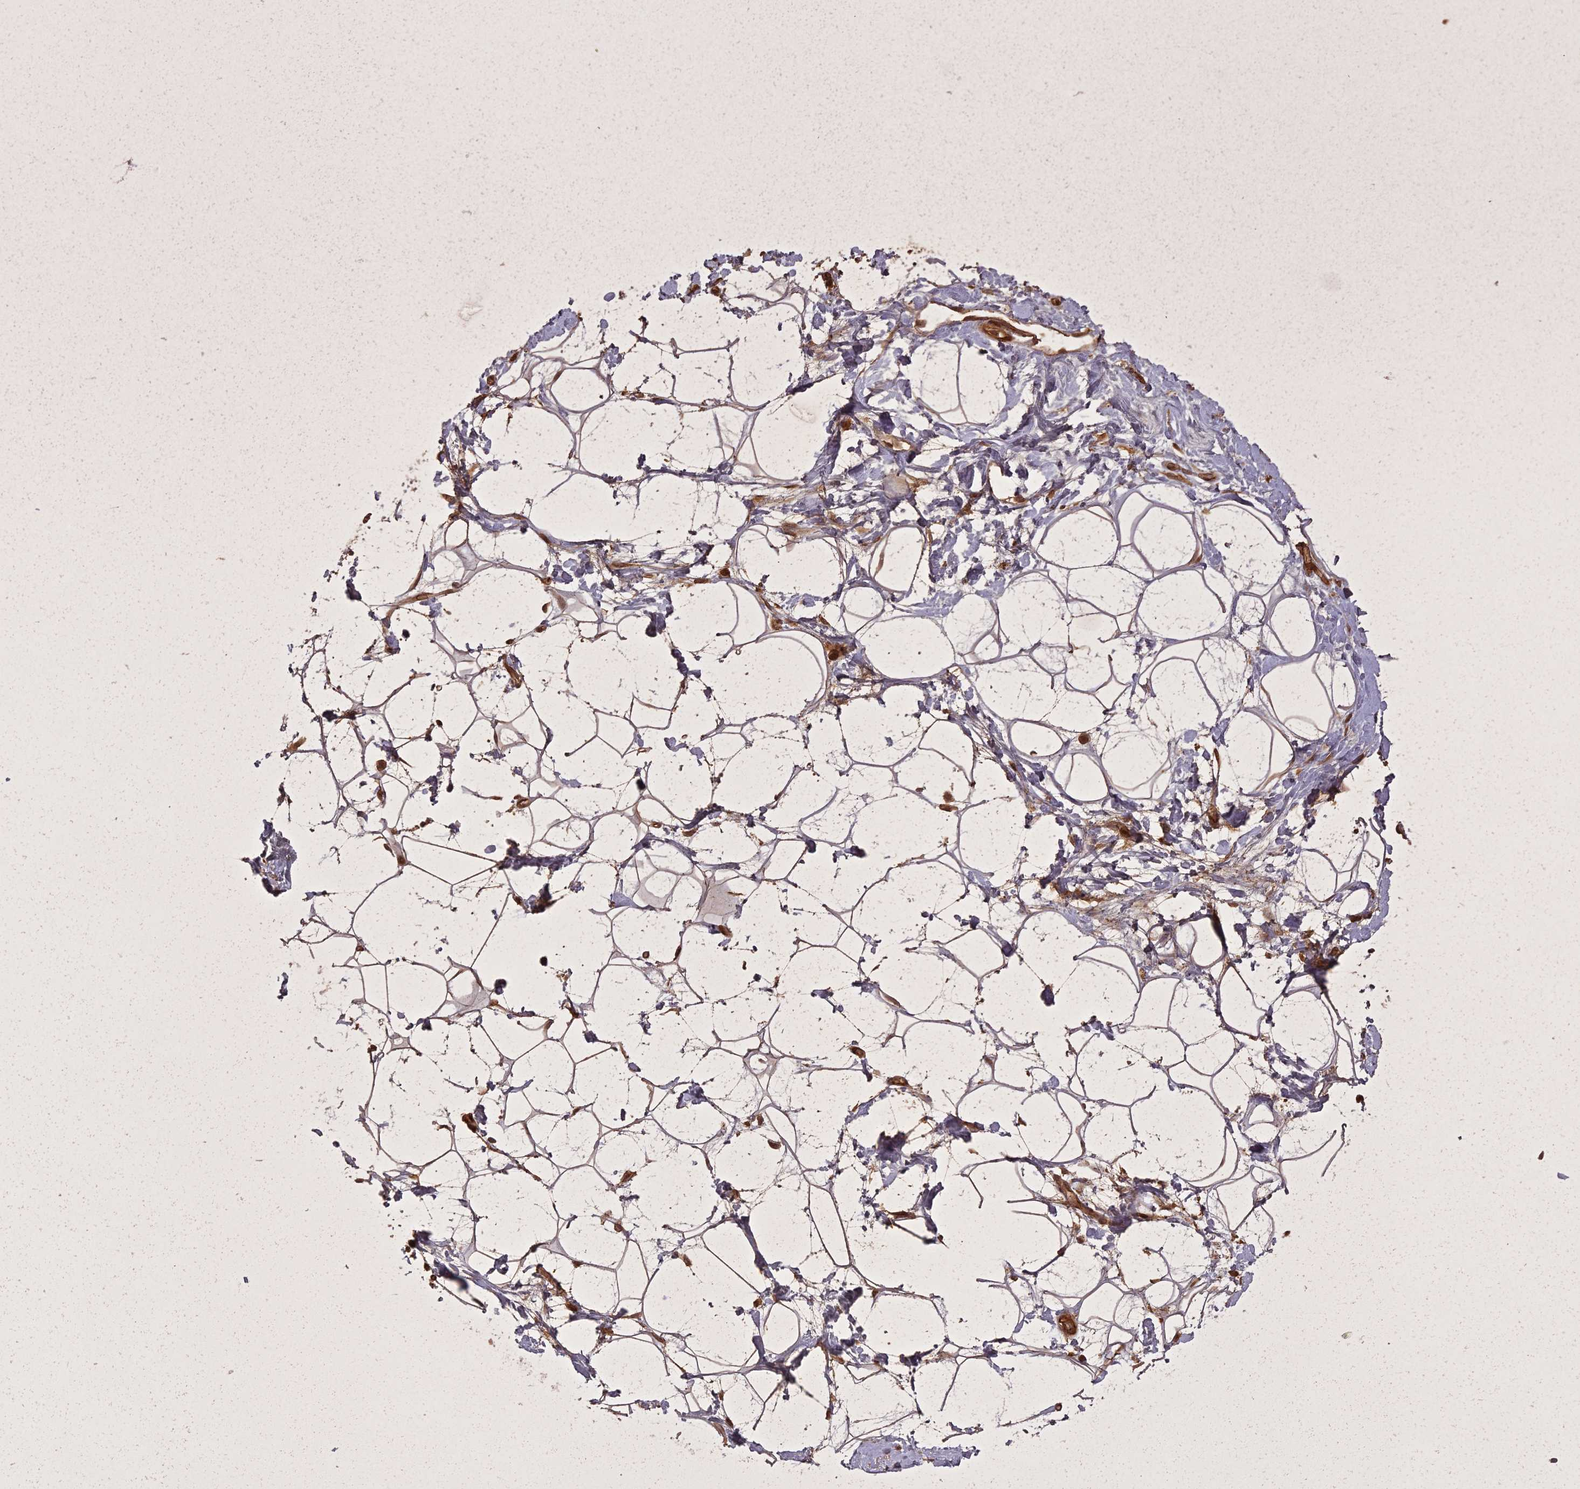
{"staining": {"intensity": "moderate", "quantity": ">75%", "location": "cytoplasmic/membranous"}, "tissue": "adipose tissue", "cell_type": "Adipocytes", "image_type": "normal", "snomed": [{"axis": "morphology", "description": "Normal tissue, NOS"}, {"axis": "topography", "description": "Breast"}], "caption": "A high-resolution micrograph shows immunohistochemistry (IHC) staining of unremarkable adipose tissue, which displays moderate cytoplasmic/membranous positivity in about >75% of adipocytes. Nuclei are stained in blue.", "gene": "LIN37", "patient": {"sex": "female", "age": 26}}